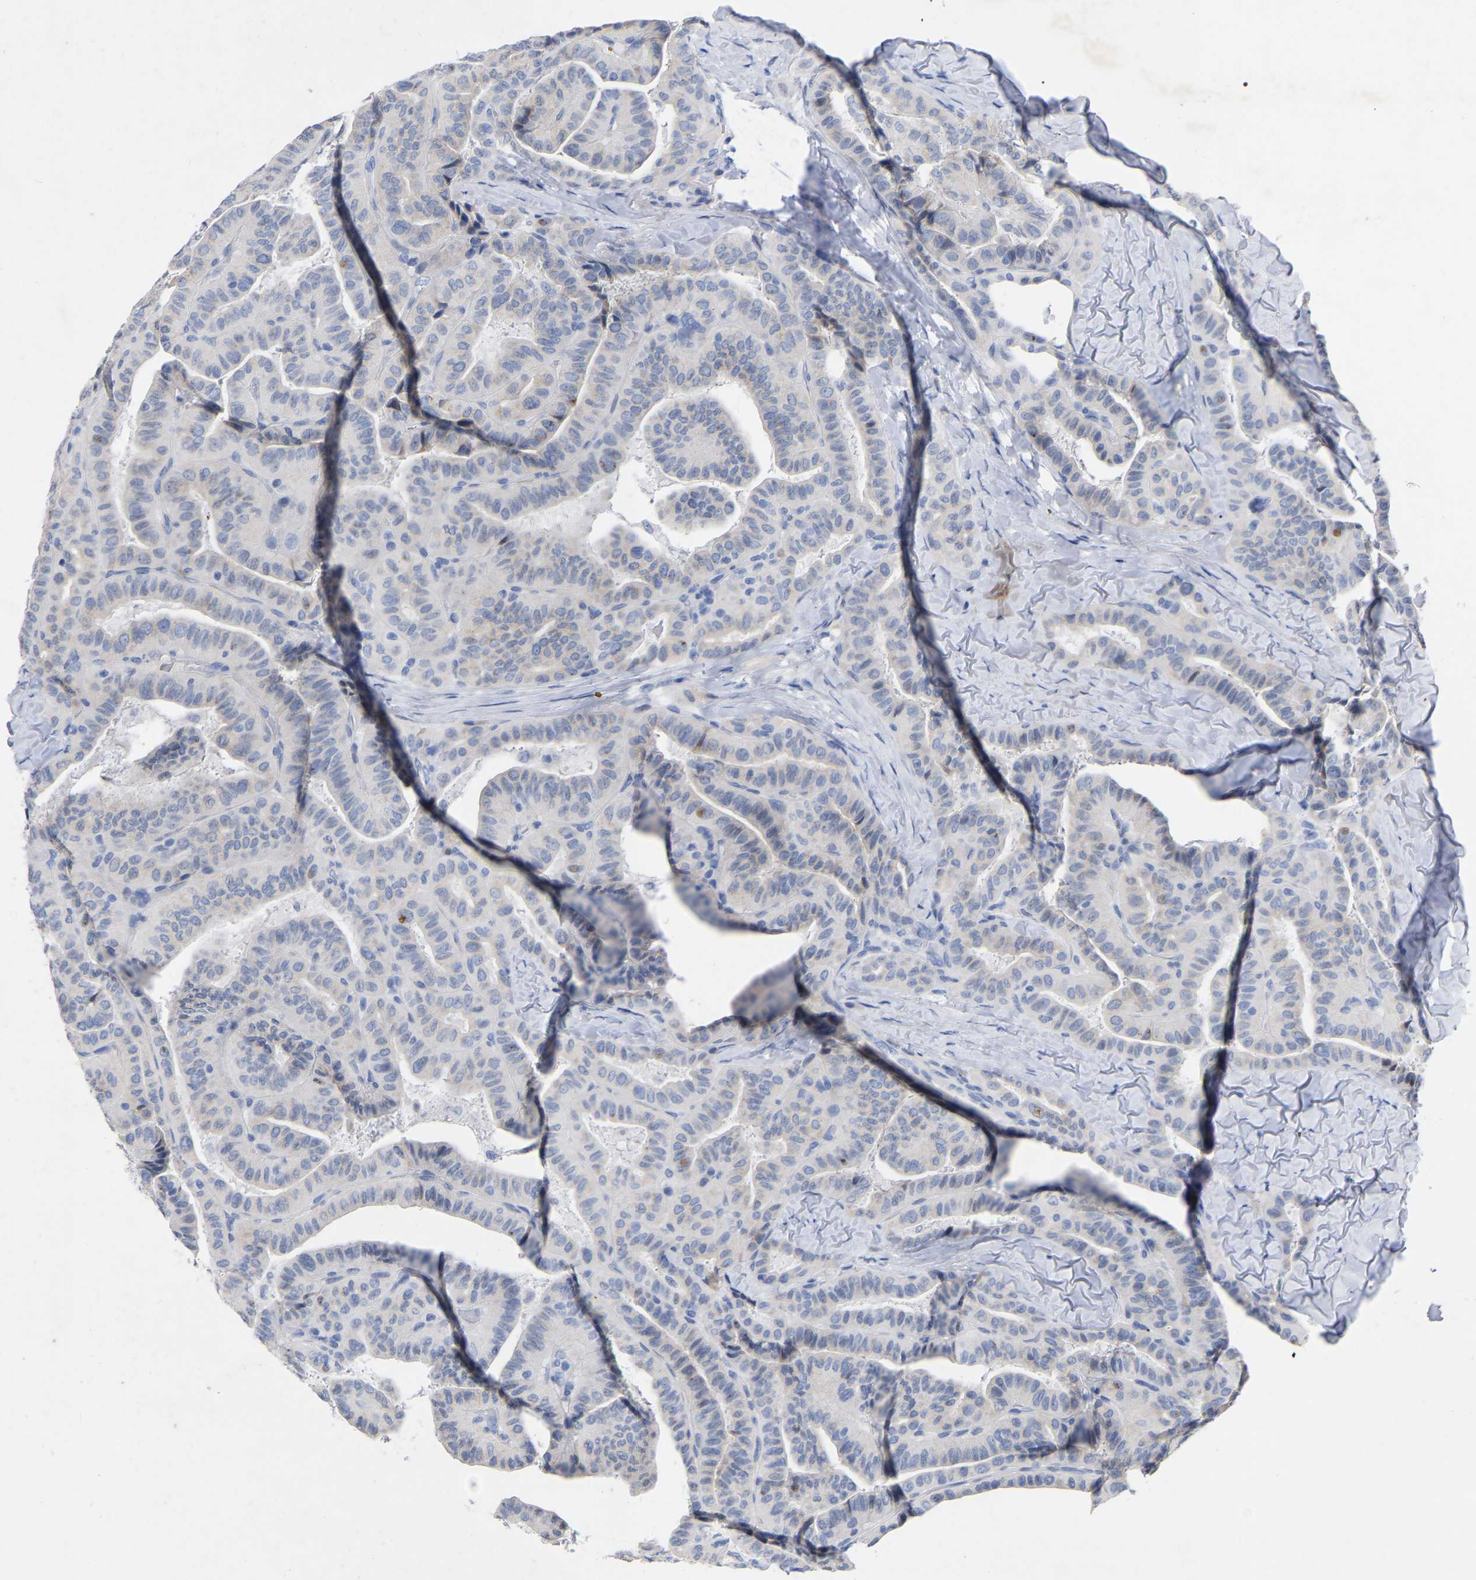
{"staining": {"intensity": "negative", "quantity": "none", "location": "none"}, "tissue": "thyroid cancer", "cell_type": "Tumor cells", "image_type": "cancer", "snomed": [{"axis": "morphology", "description": "Papillary adenocarcinoma, NOS"}, {"axis": "topography", "description": "Thyroid gland"}], "caption": "Tumor cells show no significant protein positivity in thyroid cancer (papillary adenocarcinoma). (Stains: DAB (3,3'-diaminobenzidine) IHC with hematoxylin counter stain, Microscopy: brightfield microscopy at high magnification).", "gene": "STRIP2", "patient": {"sex": "male", "age": 77}}